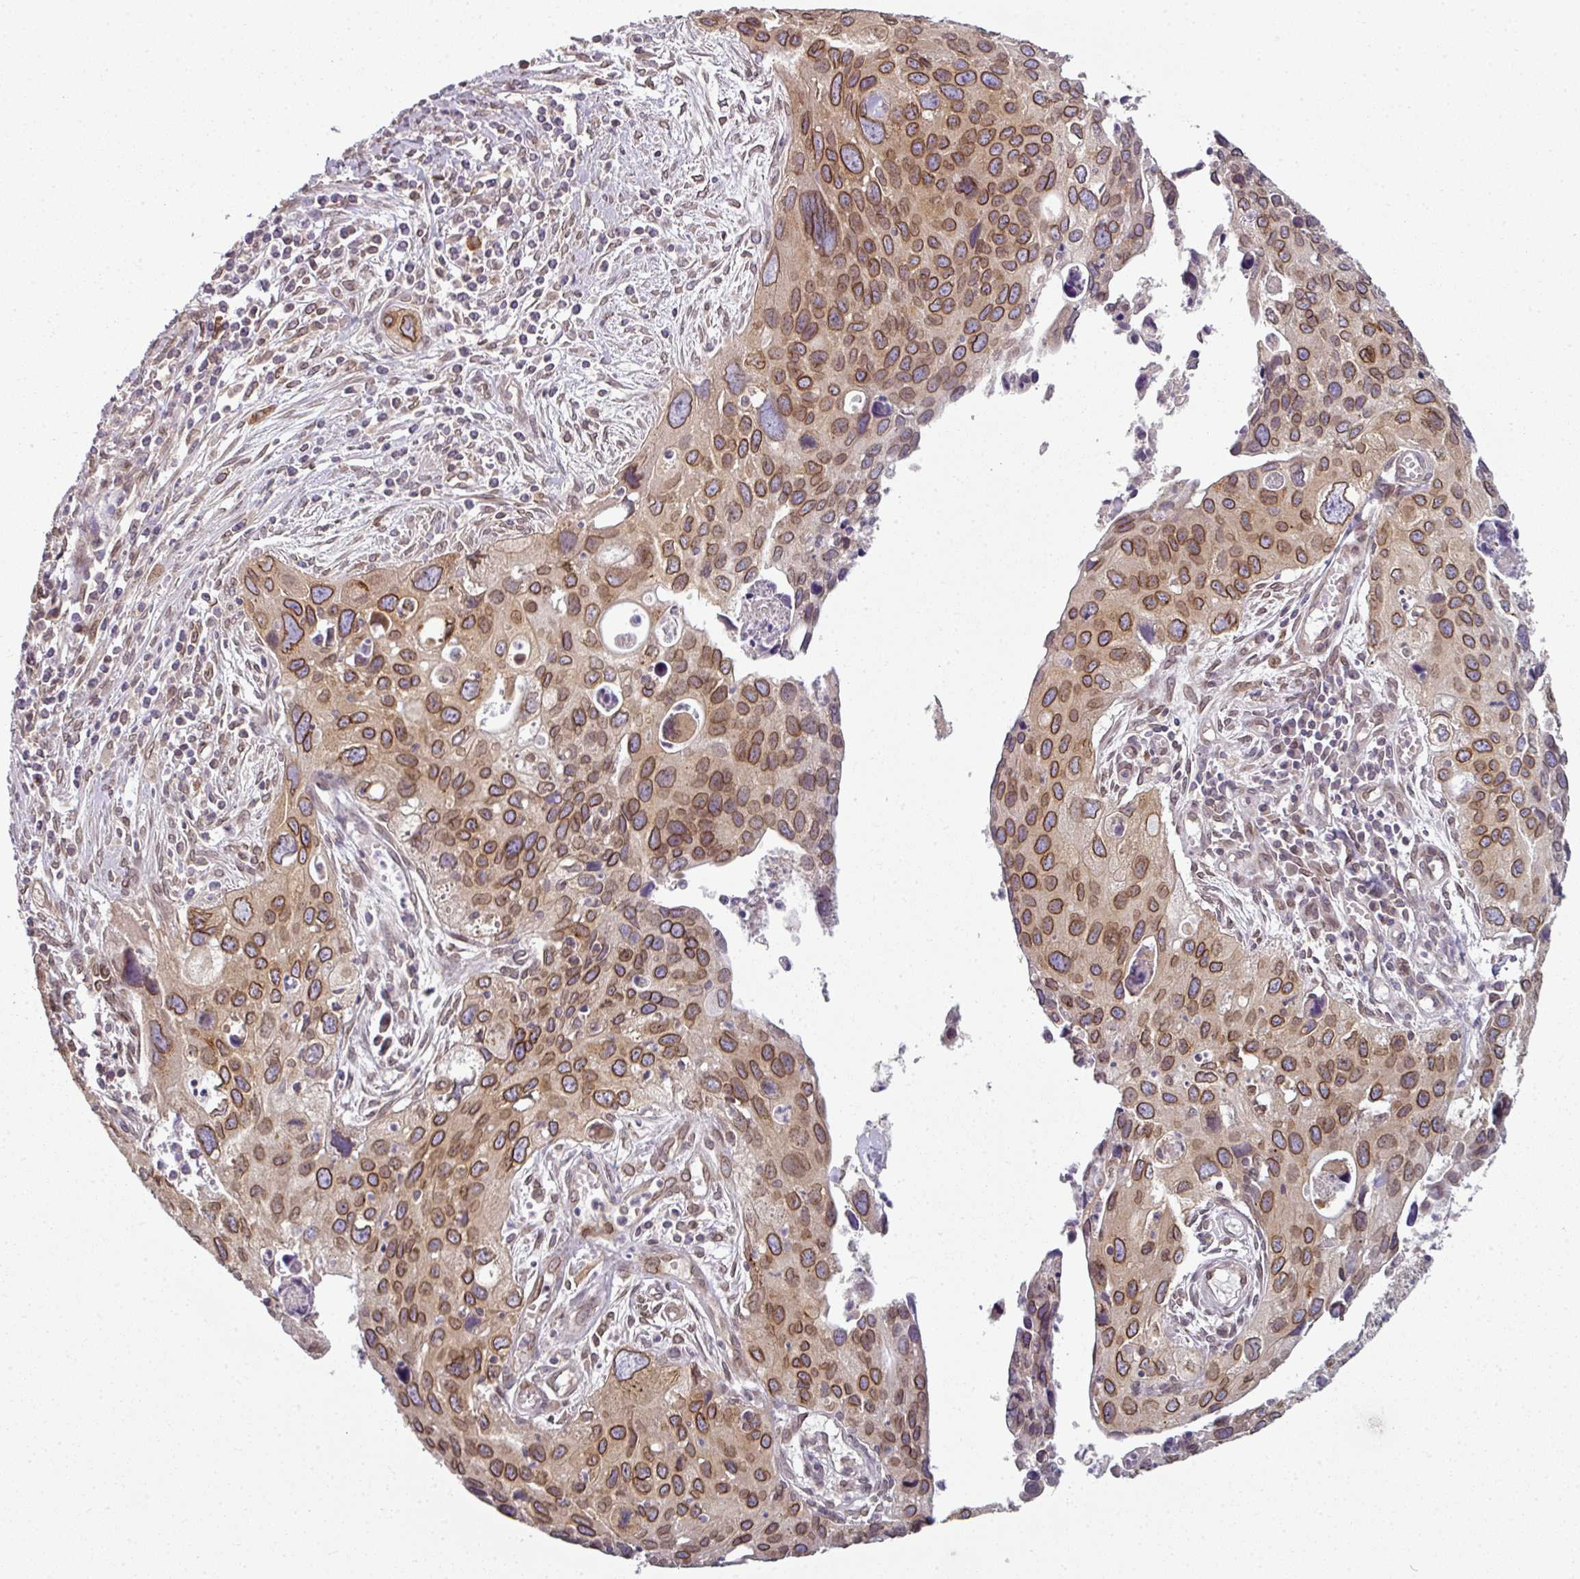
{"staining": {"intensity": "strong", "quantity": ">75%", "location": "cytoplasmic/membranous,nuclear"}, "tissue": "cervical cancer", "cell_type": "Tumor cells", "image_type": "cancer", "snomed": [{"axis": "morphology", "description": "Squamous cell carcinoma, NOS"}, {"axis": "topography", "description": "Cervix"}], "caption": "This is an image of IHC staining of squamous cell carcinoma (cervical), which shows strong positivity in the cytoplasmic/membranous and nuclear of tumor cells.", "gene": "RANGAP1", "patient": {"sex": "female", "age": 55}}